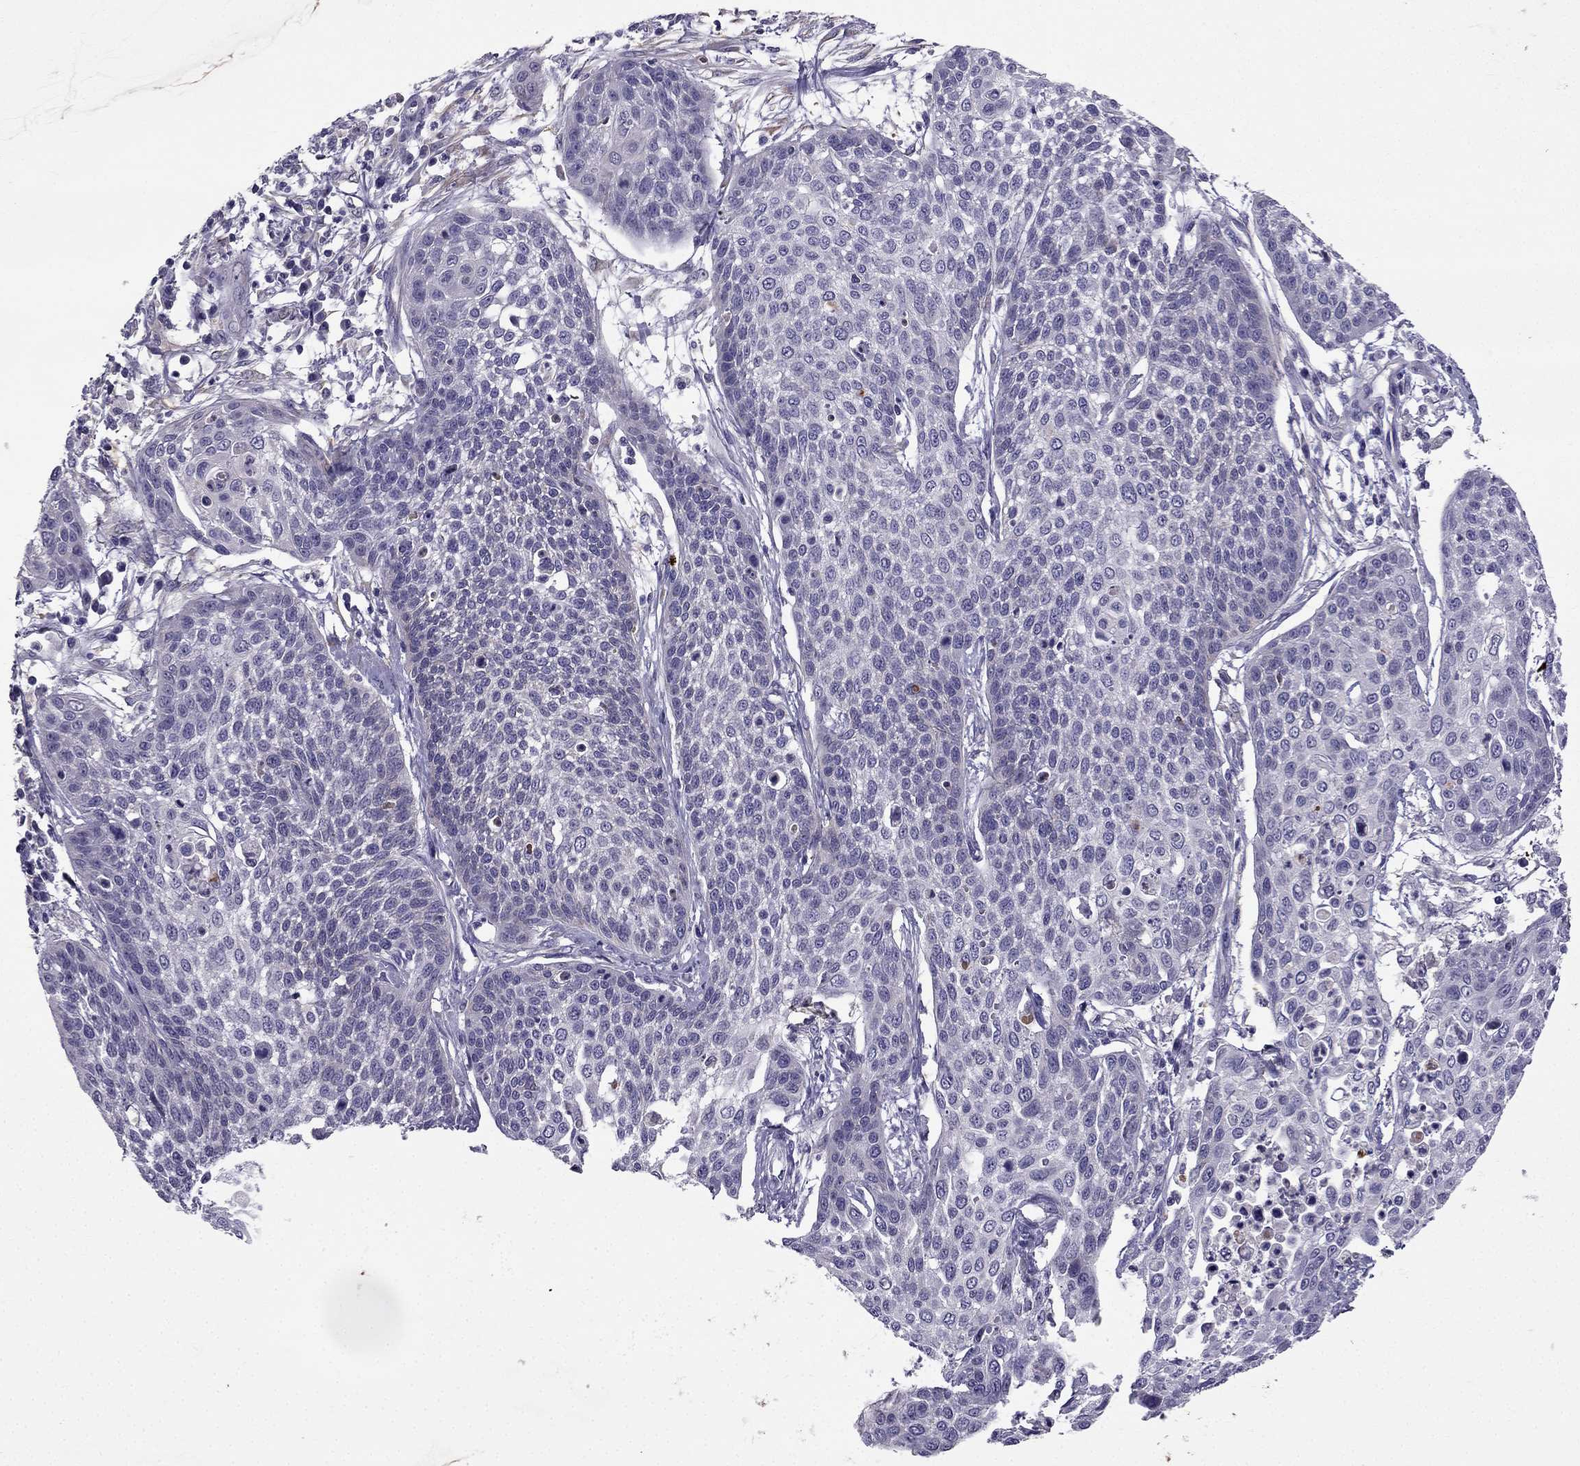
{"staining": {"intensity": "negative", "quantity": "none", "location": "none"}, "tissue": "cervical cancer", "cell_type": "Tumor cells", "image_type": "cancer", "snomed": [{"axis": "morphology", "description": "Squamous cell carcinoma, NOS"}, {"axis": "topography", "description": "Cervix"}], "caption": "High magnification brightfield microscopy of cervical squamous cell carcinoma stained with DAB (3,3'-diaminobenzidine) (brown) and counterstained with hematoxylin (blue): tumor cells show no significant expression. Nuclei are stained in blue.", "gene": "SYT5", "patient": {"sex": "female", "age": 34}}